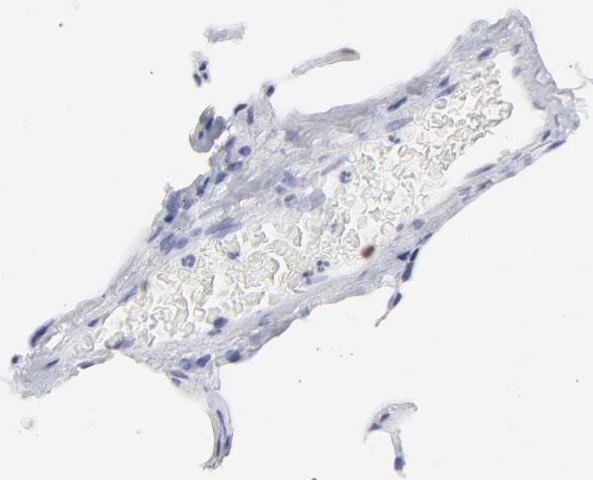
{"staining": {"intensity": "negative", "quantity": "none", "location": "none"}, "tissue": "lung", "cell_type": "Alveolar cells", "image_type": "normal", "snomed": [{"axis": "morphology", "description": "Normal tissue, NOS"}, {"axis": "topography", "description": "Lung"}], "caption": "High power microscopy micrograph of an immunohistochemistry (IHC) histopathology image of unremarkable lung, revealing no significant positivity in alveolar cells.", "gene": "NCAPH", "patient": {"sex": "female", "age": 75}}